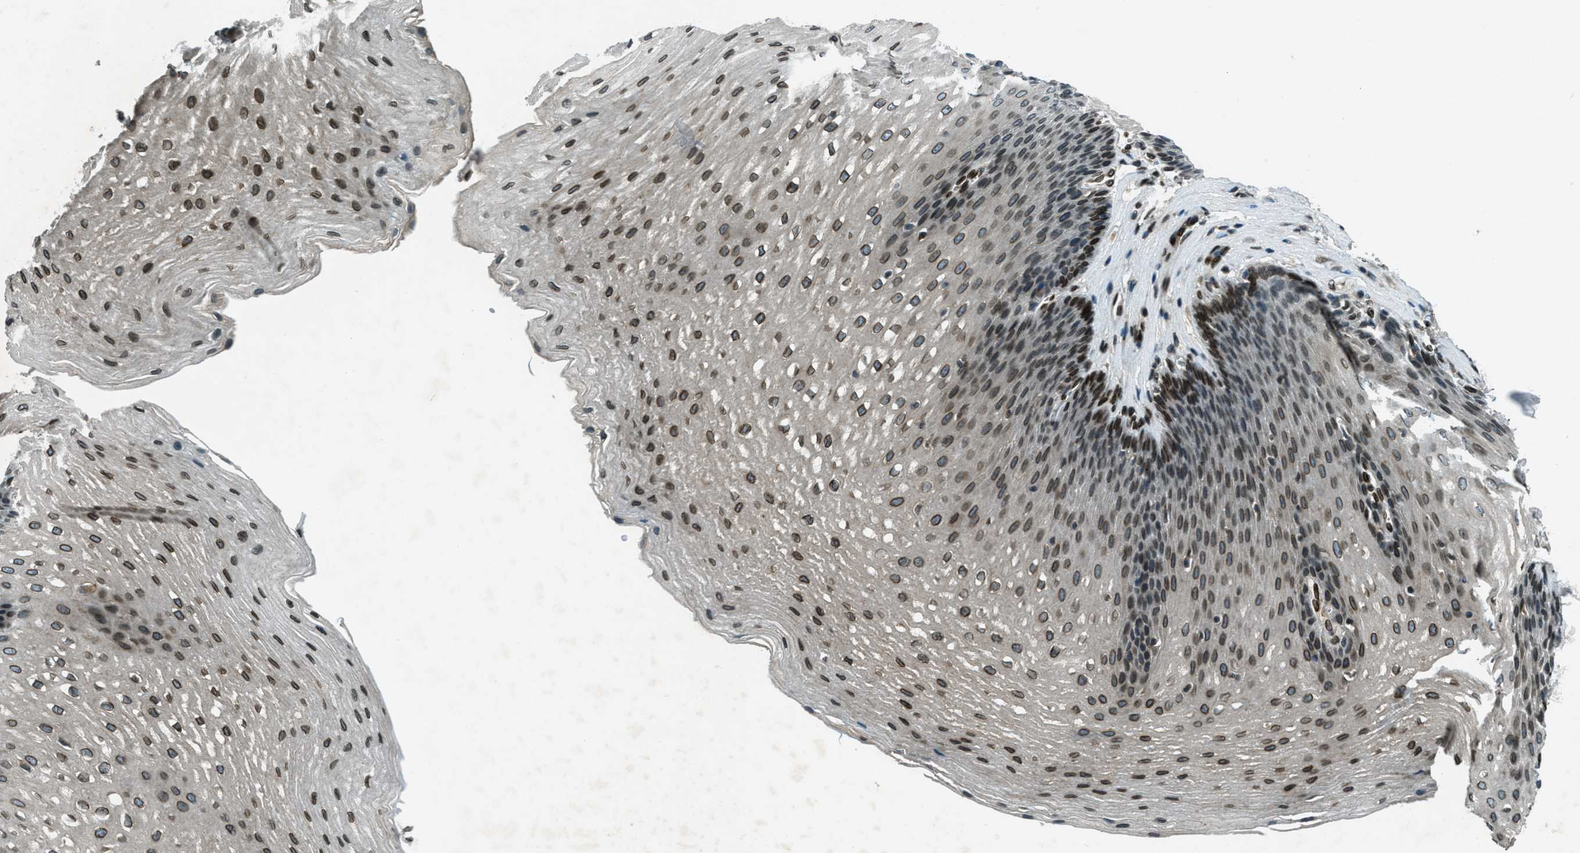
{"staining": {"intensity": "strong", "quantity": ">75%", "location": "cytoplasmic/membranous,nuclear"}, "tissue": "esophagus", "cell_type": "Squamous epithelial cells", "image_type": "normal", "snomed": [{"axis": "morphology", "description": "Normal tissue, NOS"}, {"axis": "topography", "description": "Esophagus"}], "caption": "Immunohistochemical staining of unremarkable esophagus demonstrates >75% levels of strong cytoplasmic/membranous,nuclear protein positivity in approximately >75% of squamous epithelial cells. (Stains: DAB (3,3'-diaminobenzidine) in brown, nuclei in blue, Microscopy: brightfield microscopy at high magnification).", "gene": "LEMD2", "patient": {"sex": "male", "age": 48}}